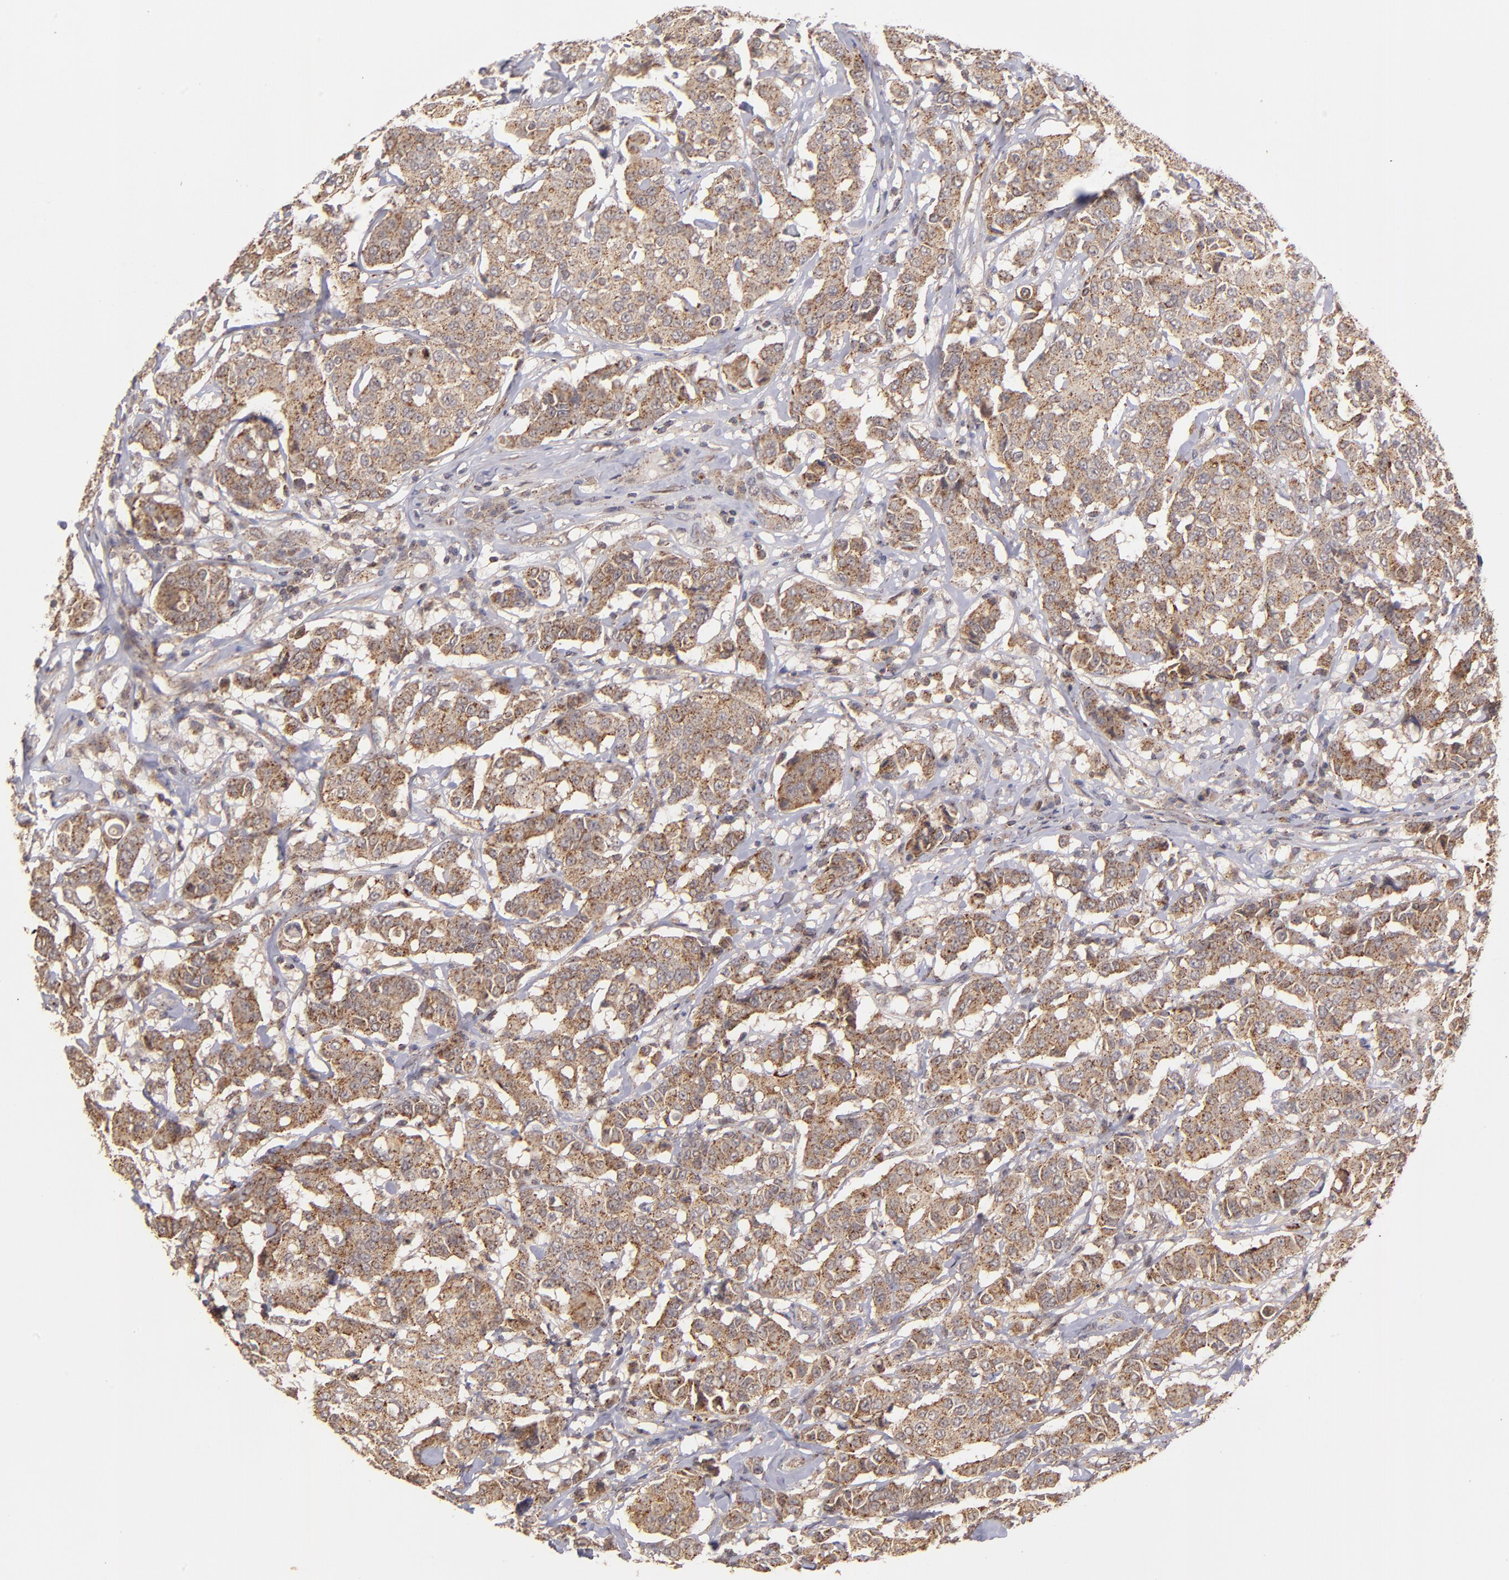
{"staining": {"intensity": "moderate", "quantity": ">75%", "location": "cytoplasmic/membranous"}, "tissue": "breast cancer", "cell_type": "Tumor cells", "image_type": "cancer", "snomed": [{"axis": "morphology", "description": "Duct carcinoma"}, {"axis": "topography", "description": "Breast"}], "caption": "Moderate cytoplasmic/membranous protein positivity is appreciated in about >75% of tumor cells in infiltrating ductal carcinoma (breast).", "gene": "ZFYVE1", "patient": {"sex": "female", "age": 27}}